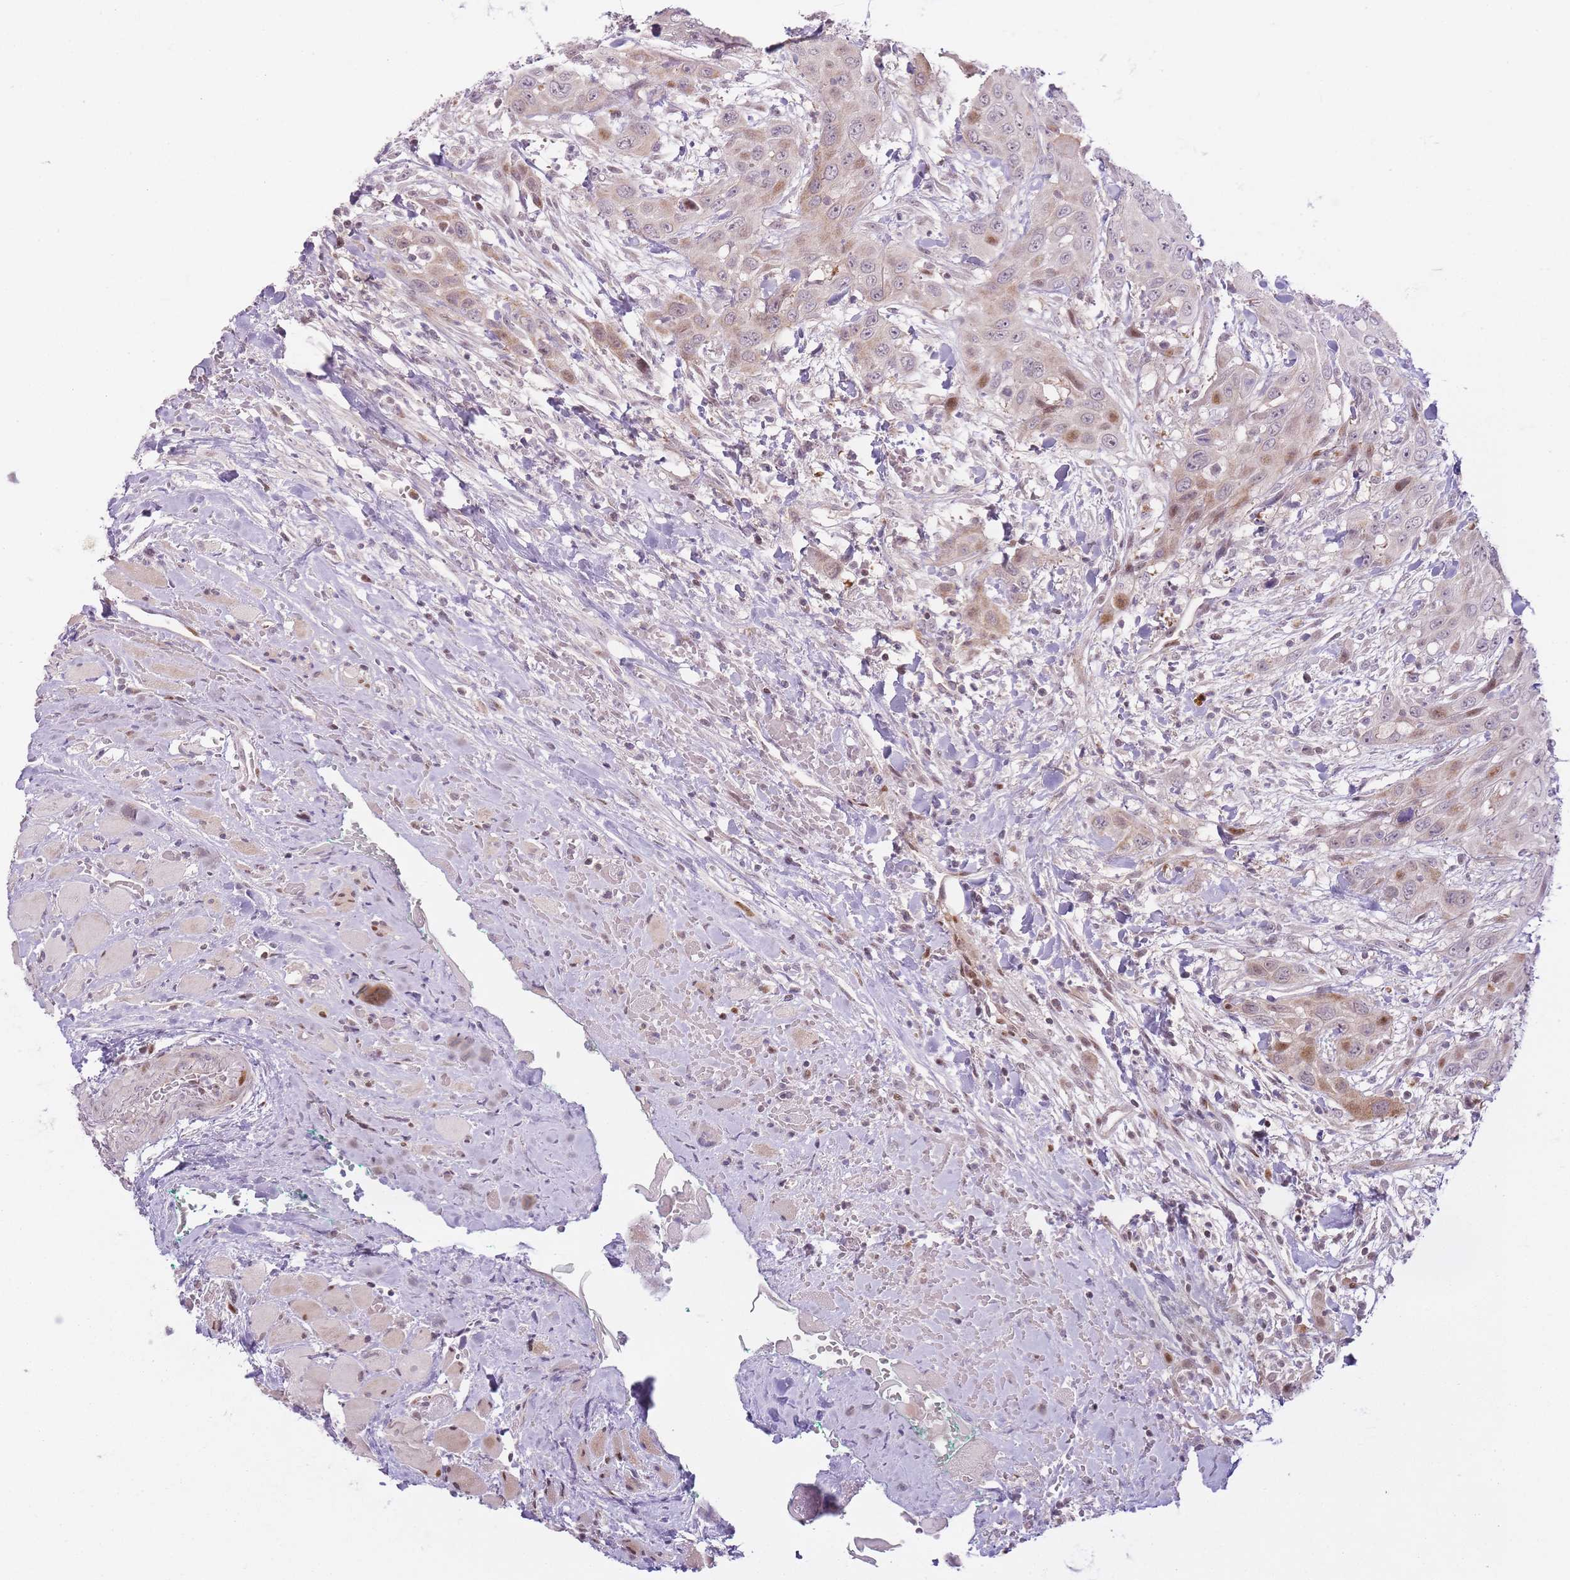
{"staining": {"intensity": "moderate", "quantity": "<25%", "location": "cytoplasmic/membranous,nuclear"}, "tissue": "head and neck cancer", "cell_type": "Tumor cells", "image_type": "cancer", "snomed": [{"axis": "morphology", "description": "Squamous cell carcinoma, NOS"}, {"axis": "topography", "description": "Head-Neck"}], "caption": "This histopathology image displays IHC staining of squamous cell carcinoma (head and neck), with low moderate cytoplasmic/membranous and nuclear positivity in approximately <25% of tumor cells.", "gene": "OGG1", "patient": {"sex": "male", "age": 81}}